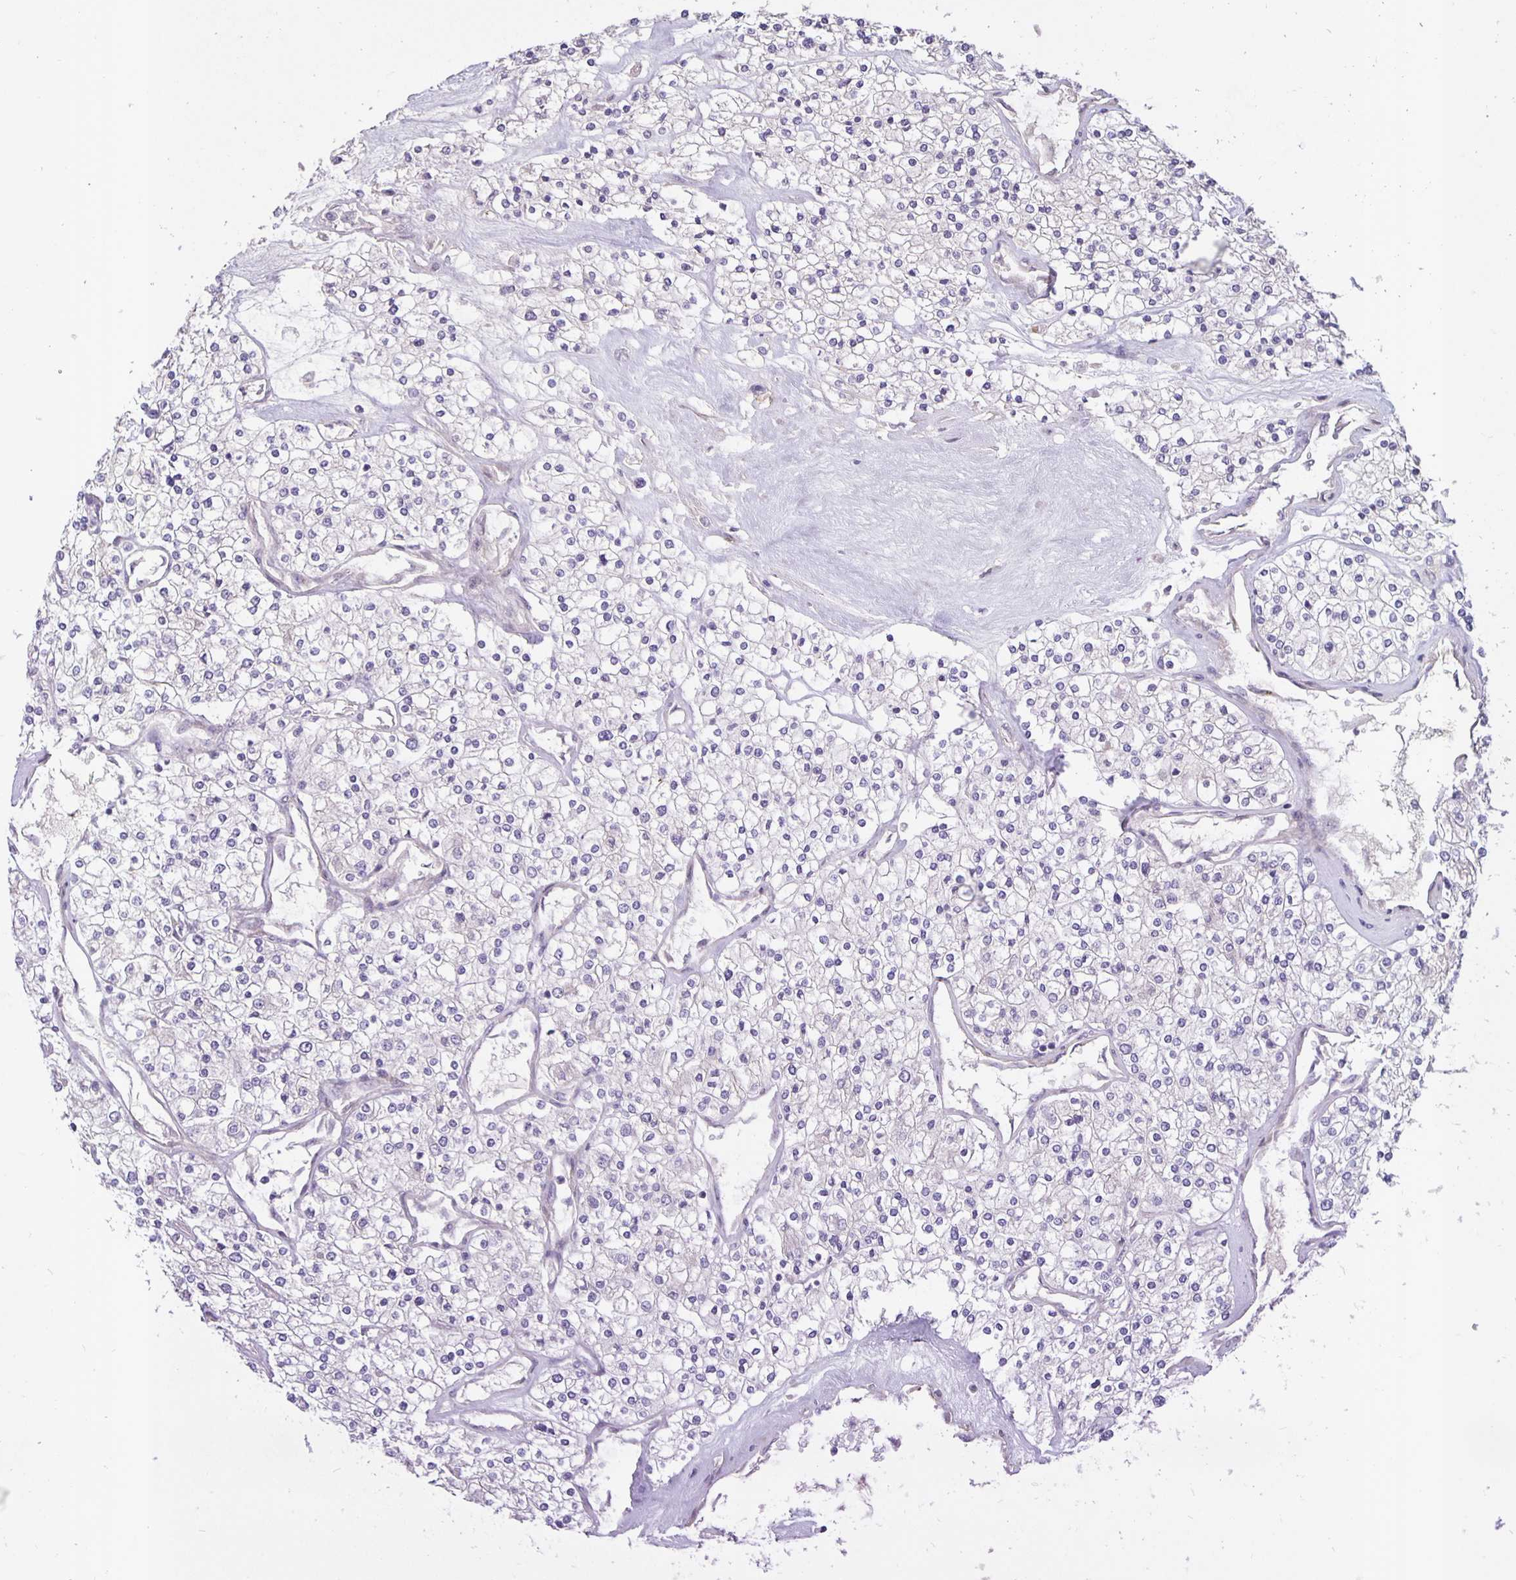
{"staining": {"intensity": "negative", "quantity": "none", "location": "none"}, "tissue": "renal cancer", "cell_type": "Tumor cells", "image_type": "cancer", "snomed": [{"axis": "morphology", "description": "Adenocarcinoma, NOS"}, {"axis": "topography", "description": "Kidney"}], "caption": "The photomicrograph shows no significant positivity in tumor cells of adenocarcinoma (renal). Brightfield microscopy of immunohistochemistry (IHC) stained with DAB (brown) and hematoxylin (blue), captured at high magnification.", "gene": "ARVCF", "patient": {"sex": "male", "age": 80}}